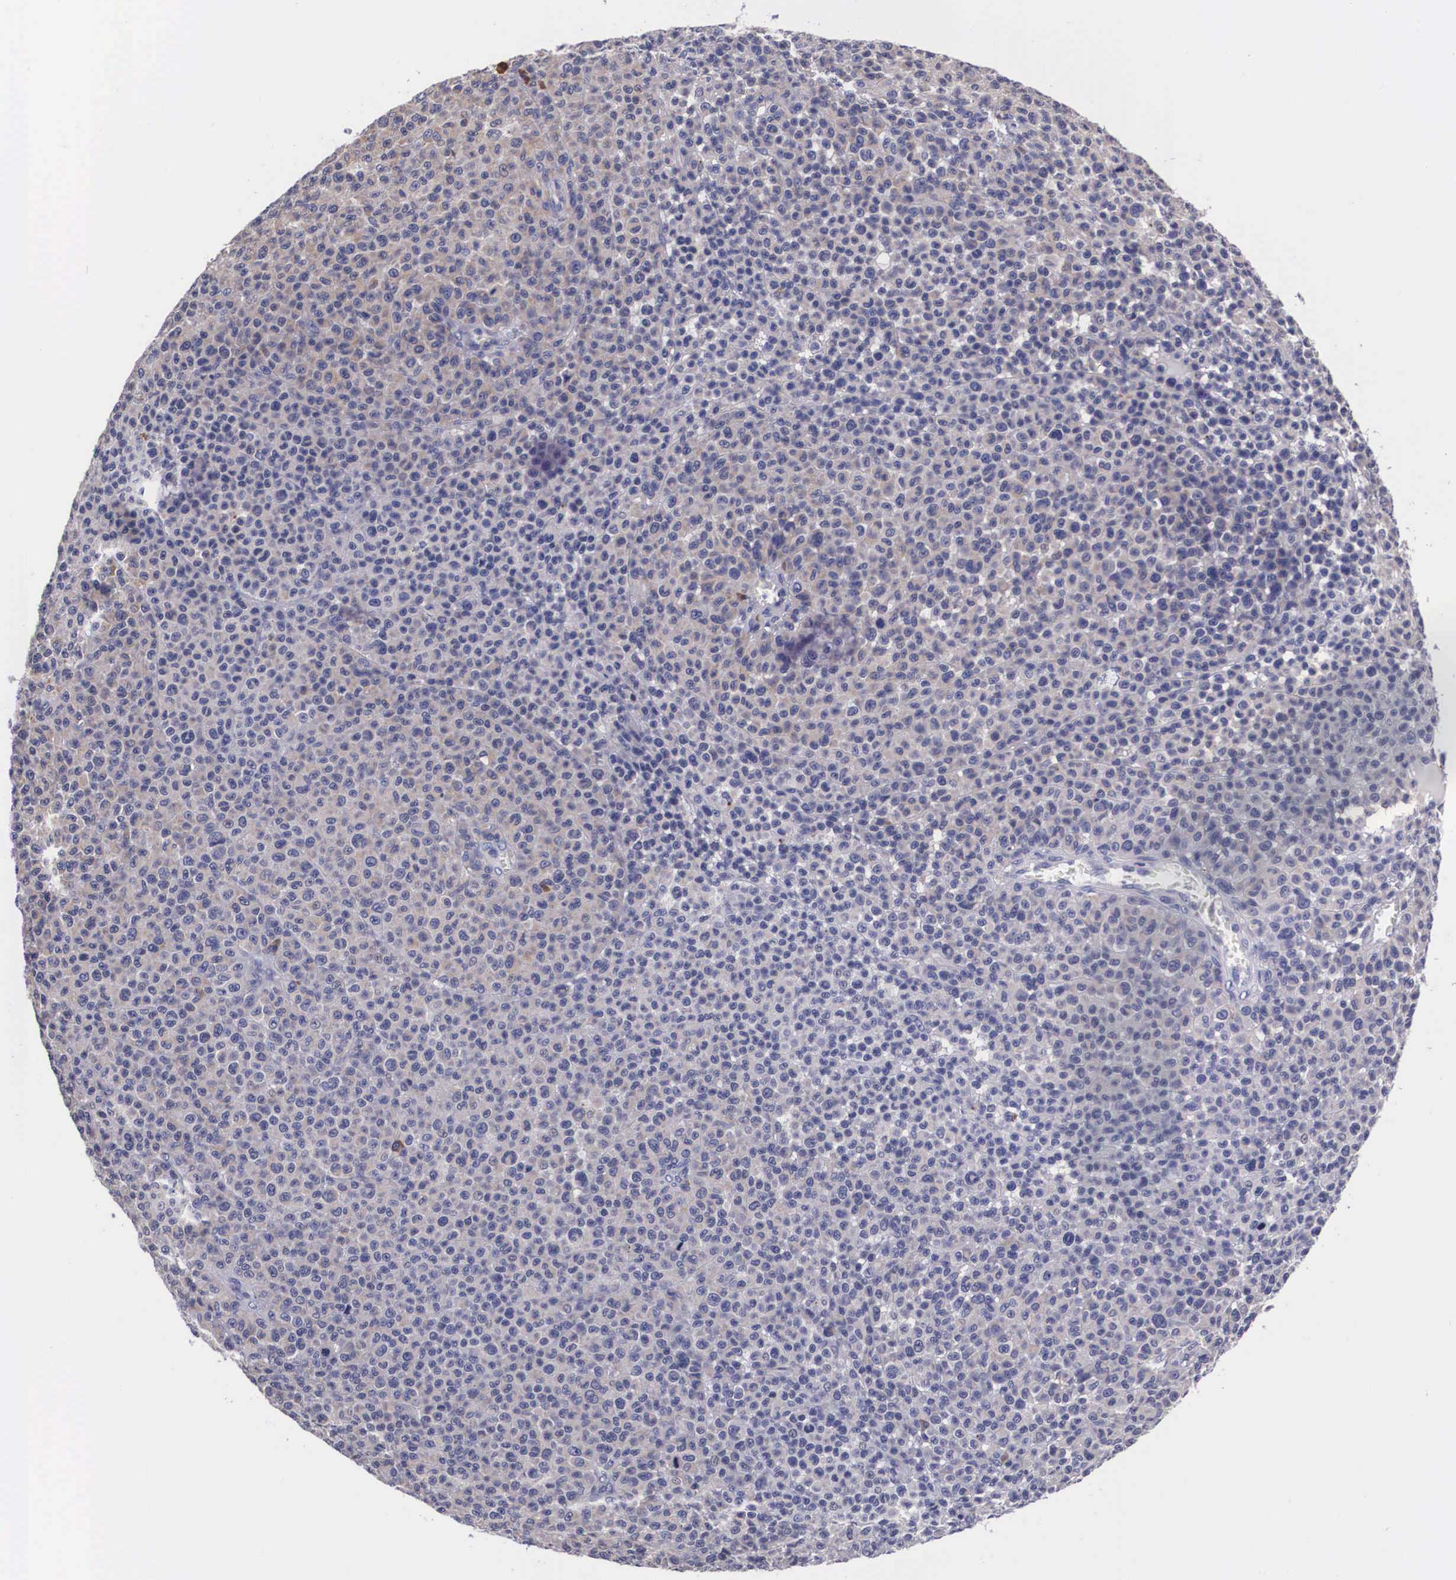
{"staining": {"intensity": "negative", "quantity": "none", "location": "none"}, "tissue": "melanoma", "cell_type": "Tumor cells", "image_type": "cancer", "snomed": [{"axis": "morphology", "description": "Malignant melanoma, Metastatic site"}, {"axis": "topography", "description": "Skin"}], "caption": "DAB (3,3'-diaminobenzidine) immunohistochemical staining of melanoma displays no significant positivity in tumor cells.", "gene": "CRELD2", "patient": {"sex": "male", "age": 32}}